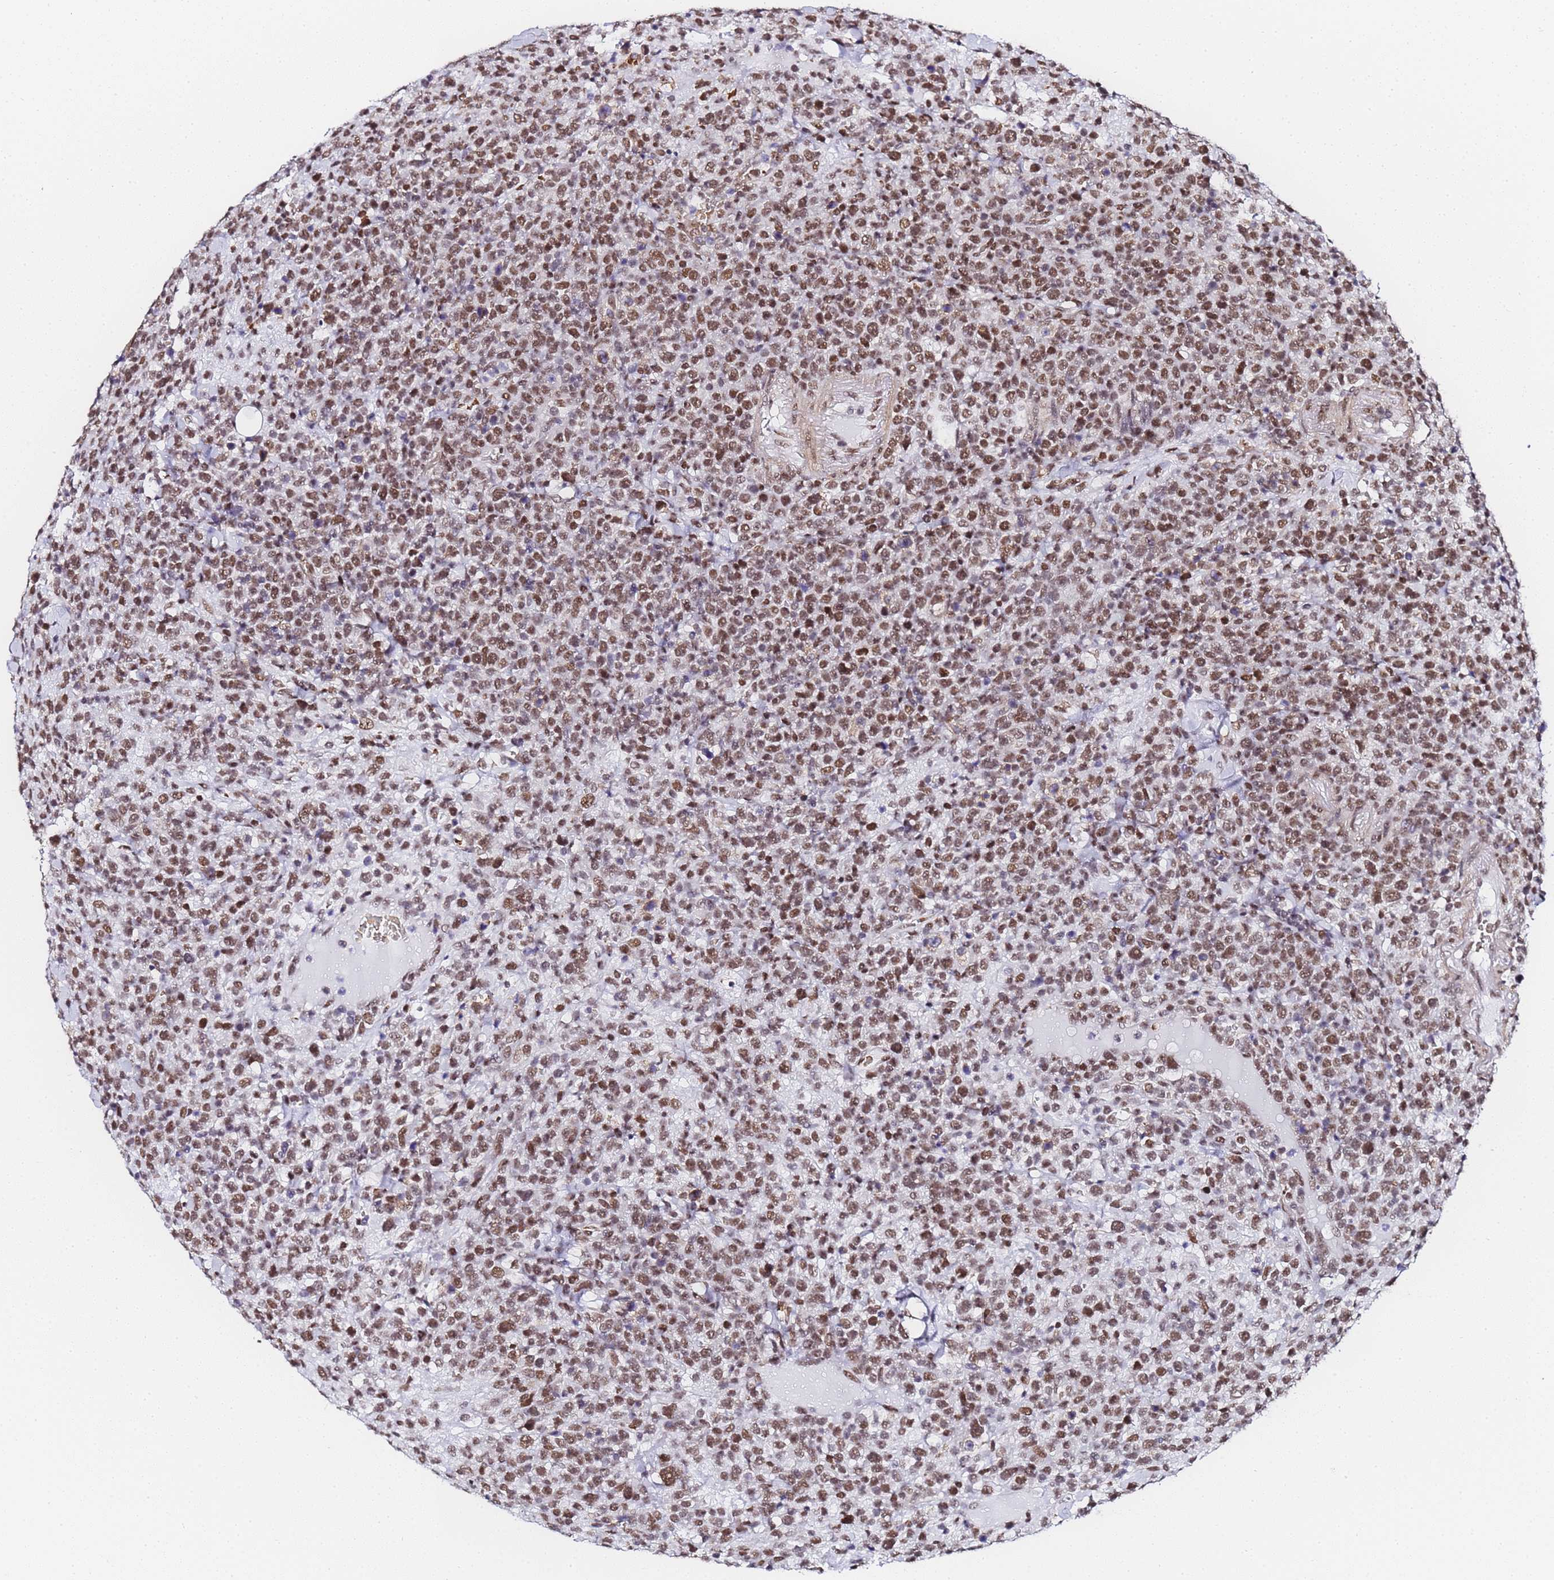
{"staining": {"intensity": "moderate", "quantity": ">75%", "location": "nuclear"}, "tissue": "lymphoma", "cell_type": "Tumor cells", "image_type": "cancer", "snomed": [{"axis": "morphology", "description": "Malignant lymphoma, non-Hodgkin's type, High grade"}, {"axis": "topography", "description": "Colon"}], "caption": "Moderate nuclear protein staining is appreciated in approximately >75% of tumor cells in lymphoma.", "gene": "POLR1A", "patient": {"sex": "female", "age": 53}}